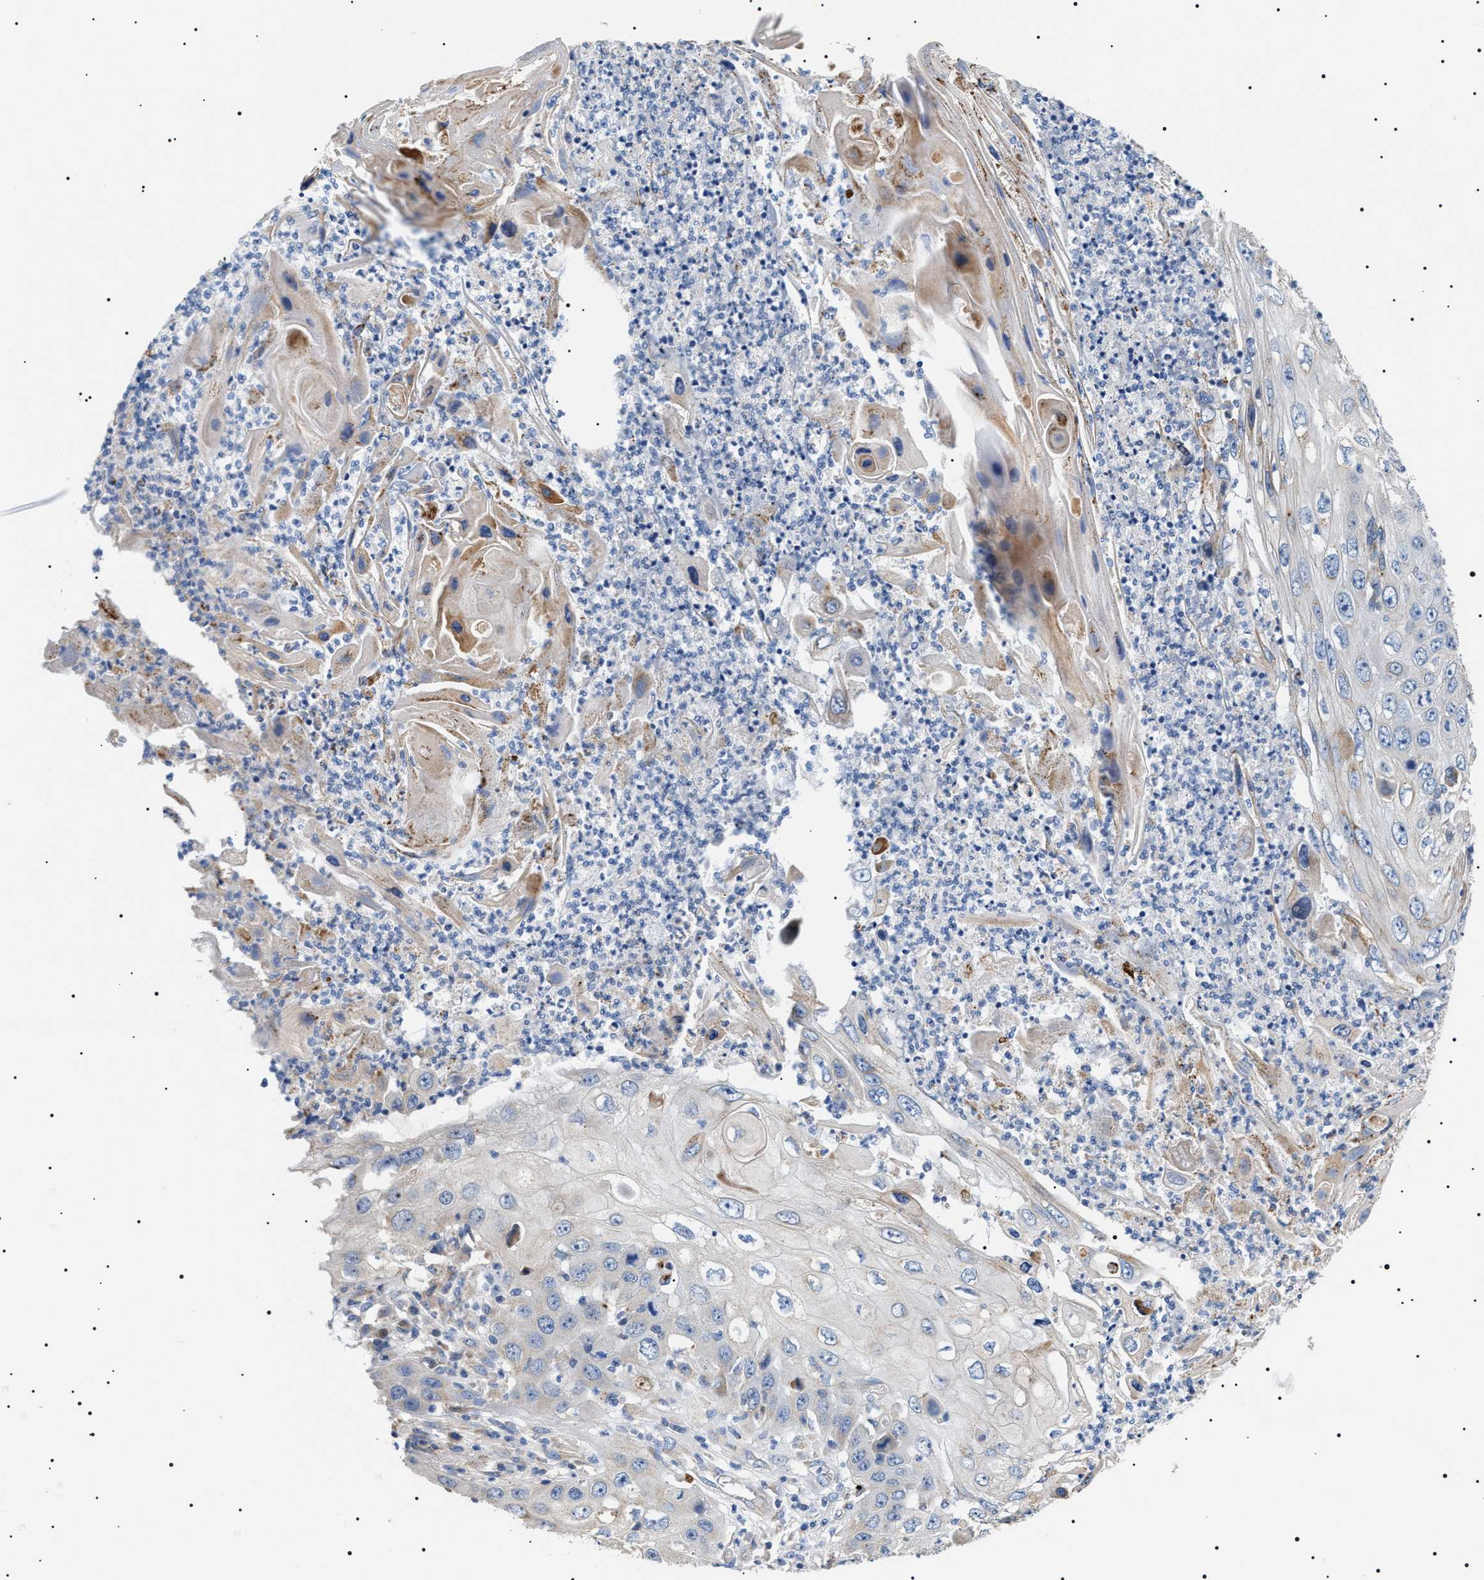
{"staining": {"intensity": "weak", "quantity": "<25%", "location": "cytoplasmic/membranous"}, "tissue": "skin cancer", "cell_type": "Tumor cells", "image_type": "cancer", "snomed": [{"axis": "morphology", "description": "Squamous cell carcinoma, NOS"}, {"axis": "topography", "description": "Skin"}], "caption": "Immunohistochemical staining of human skin cancer (squamous cell carcinoma) reveals no significant expression in tumor cells.", "gene": "TMEM222", "patient": {"sex": "male", "age": 55}}